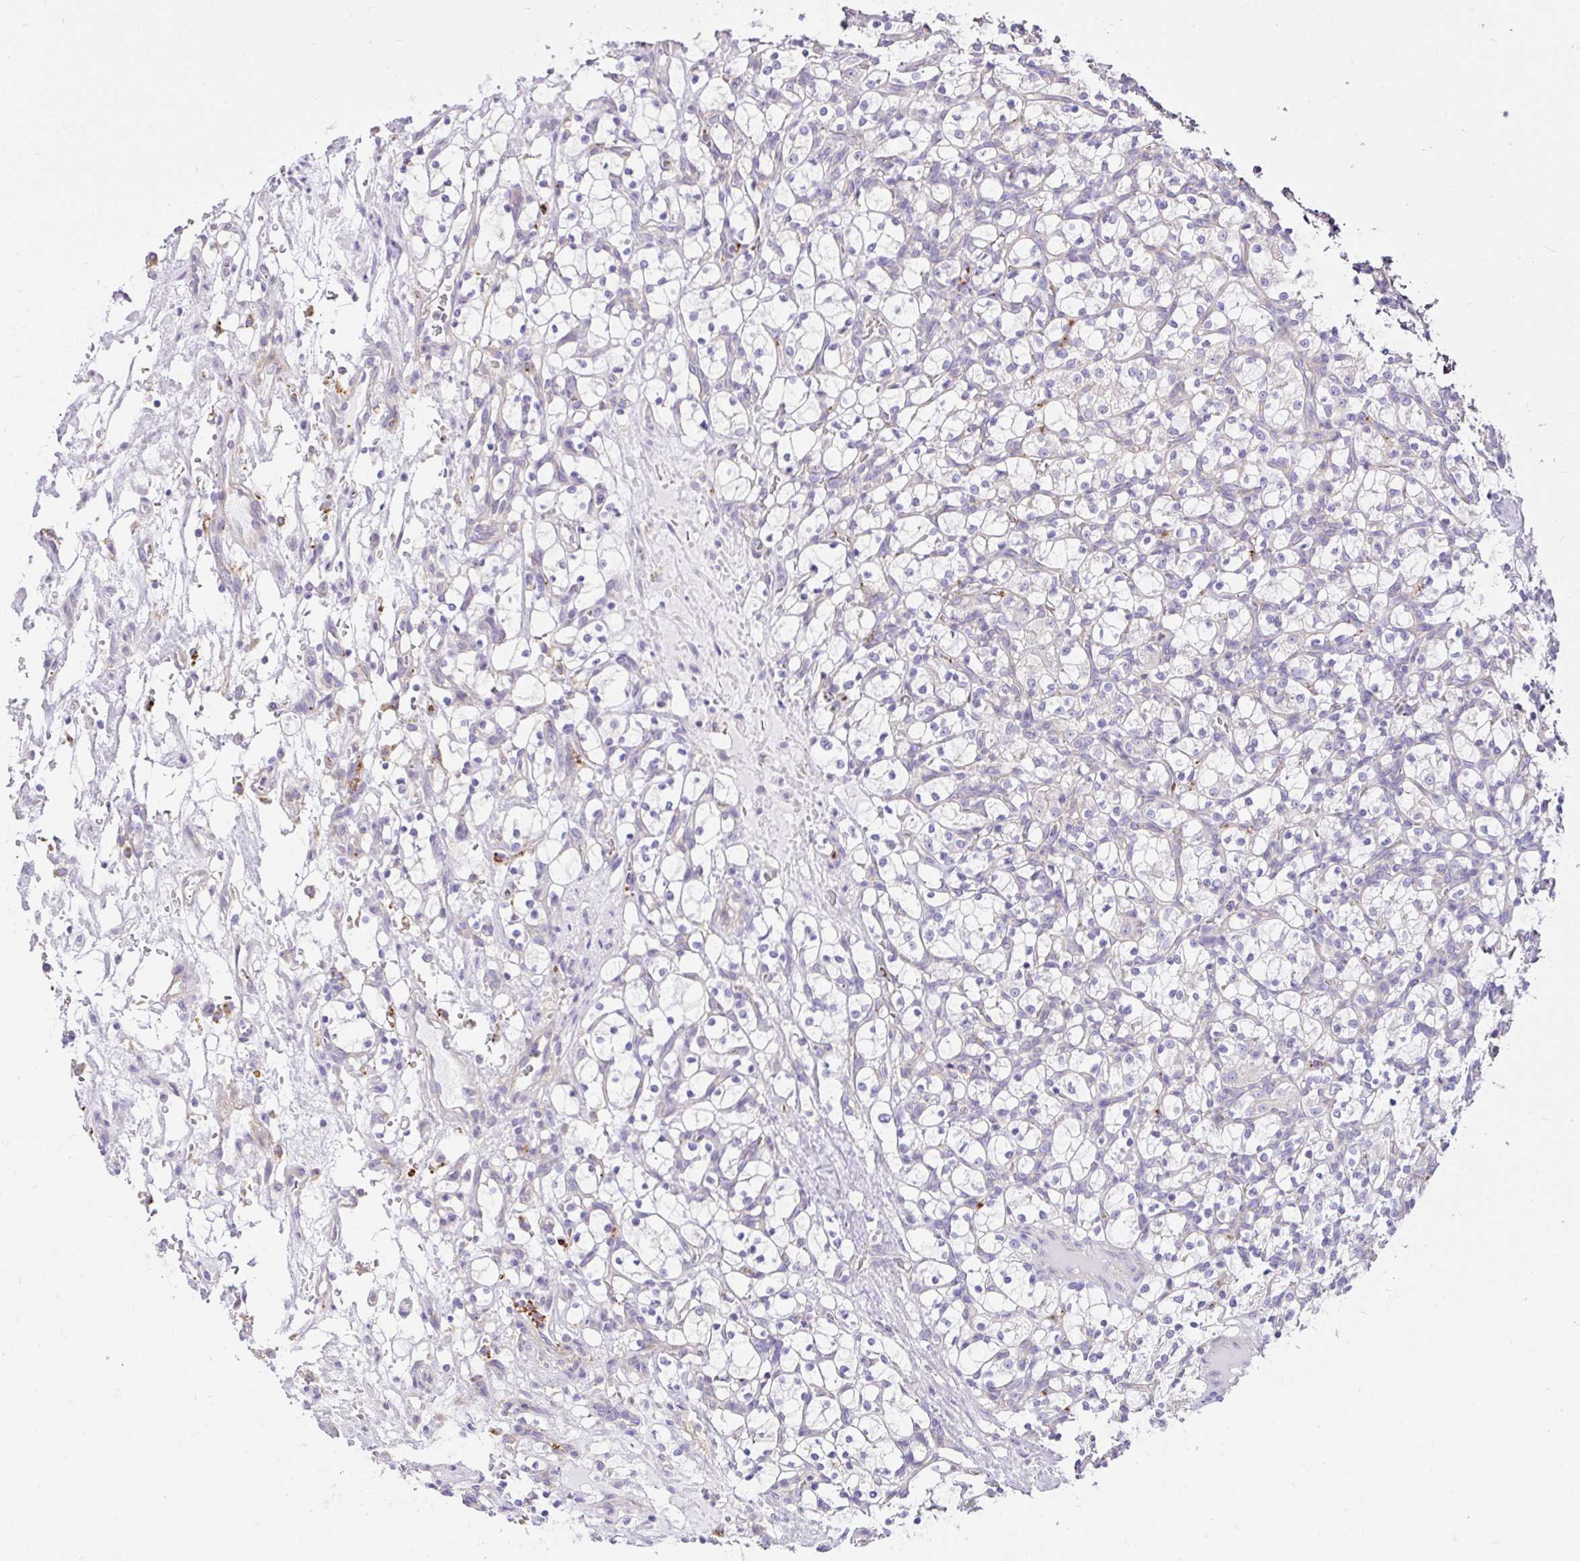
{"staining": {"intensity": "negative", "quantity": "none", "location": "none"}, "tissue": "renal cancer", "cell_type": "Tumor cells", "image_type": "cancer", "snomed": [{"axis": "morphology", "description": "Adenocarcinoma, NOS"}, {"axis": "topography", "description": "Kidney"}], "caption": "Immunohistochemistry (IHC) image of human renal cancer (adenocarcinoma) stained for a protein (brown), which displays no expression in tumor cells. (DAB (3,3'-diaminobenzidine) IHC with hematoxylin counter stain).", "gene": "CCDC142", "patient": {"sex": "female", "age": 69}}